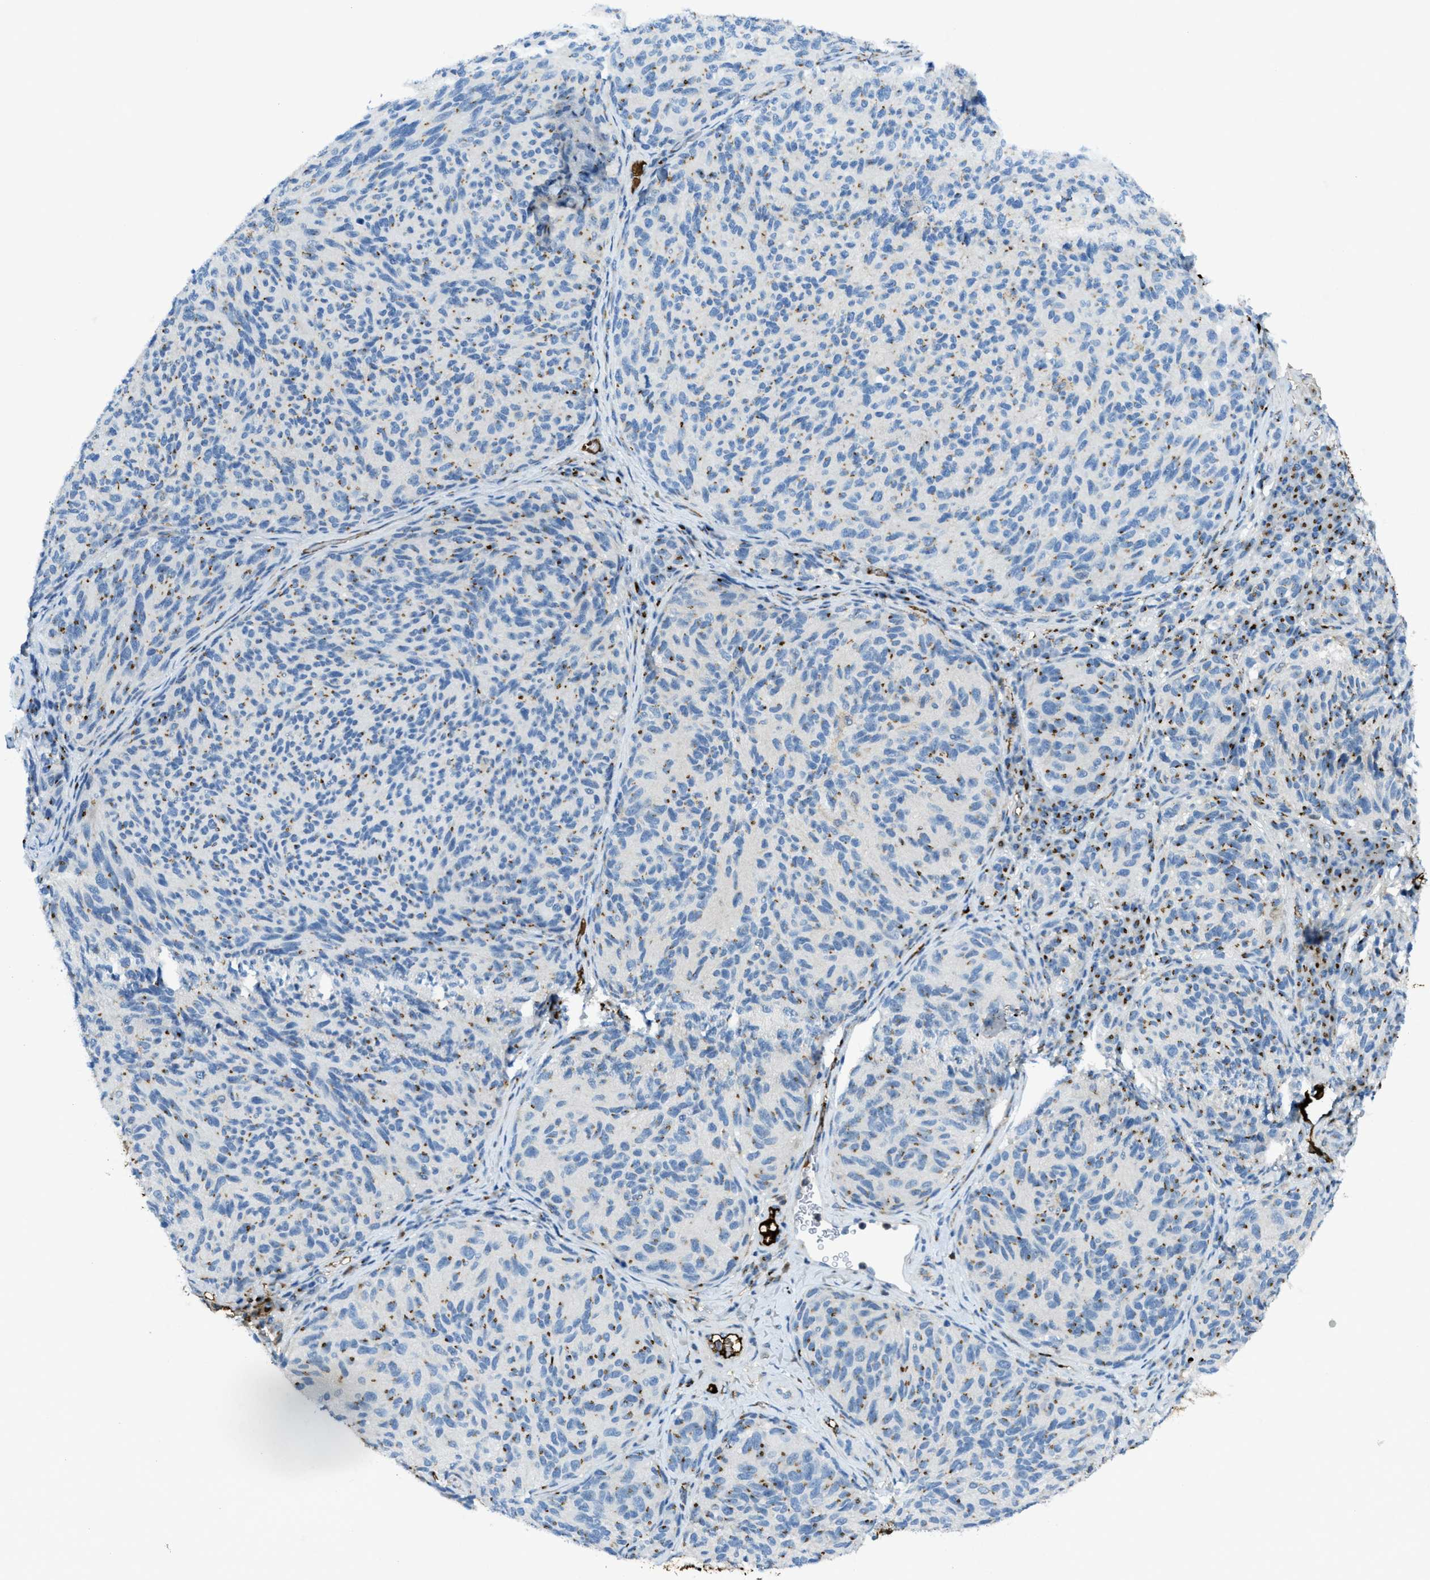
{"staining": {"intensity": "negative", "quantity": "none", "location": "none"}, "tissue": "melanoma", "cell_type": "Tumor cells", "image_type": "cancer", "snomed": [{"axis": "morphology", "description": "Malignant melanoma, NOS"}, {"axis": "topography", "description": "Skin"}], "caption": "An IHC micrograph of melanoma is shown. There is no staining in tumor cells of melanoma. (DAB immunohistochemistry (IHC) visualized using brightfield microscopy, high magnification).", "gene": "TRIM59", "patient": {"sex": "female", "age": 73}}